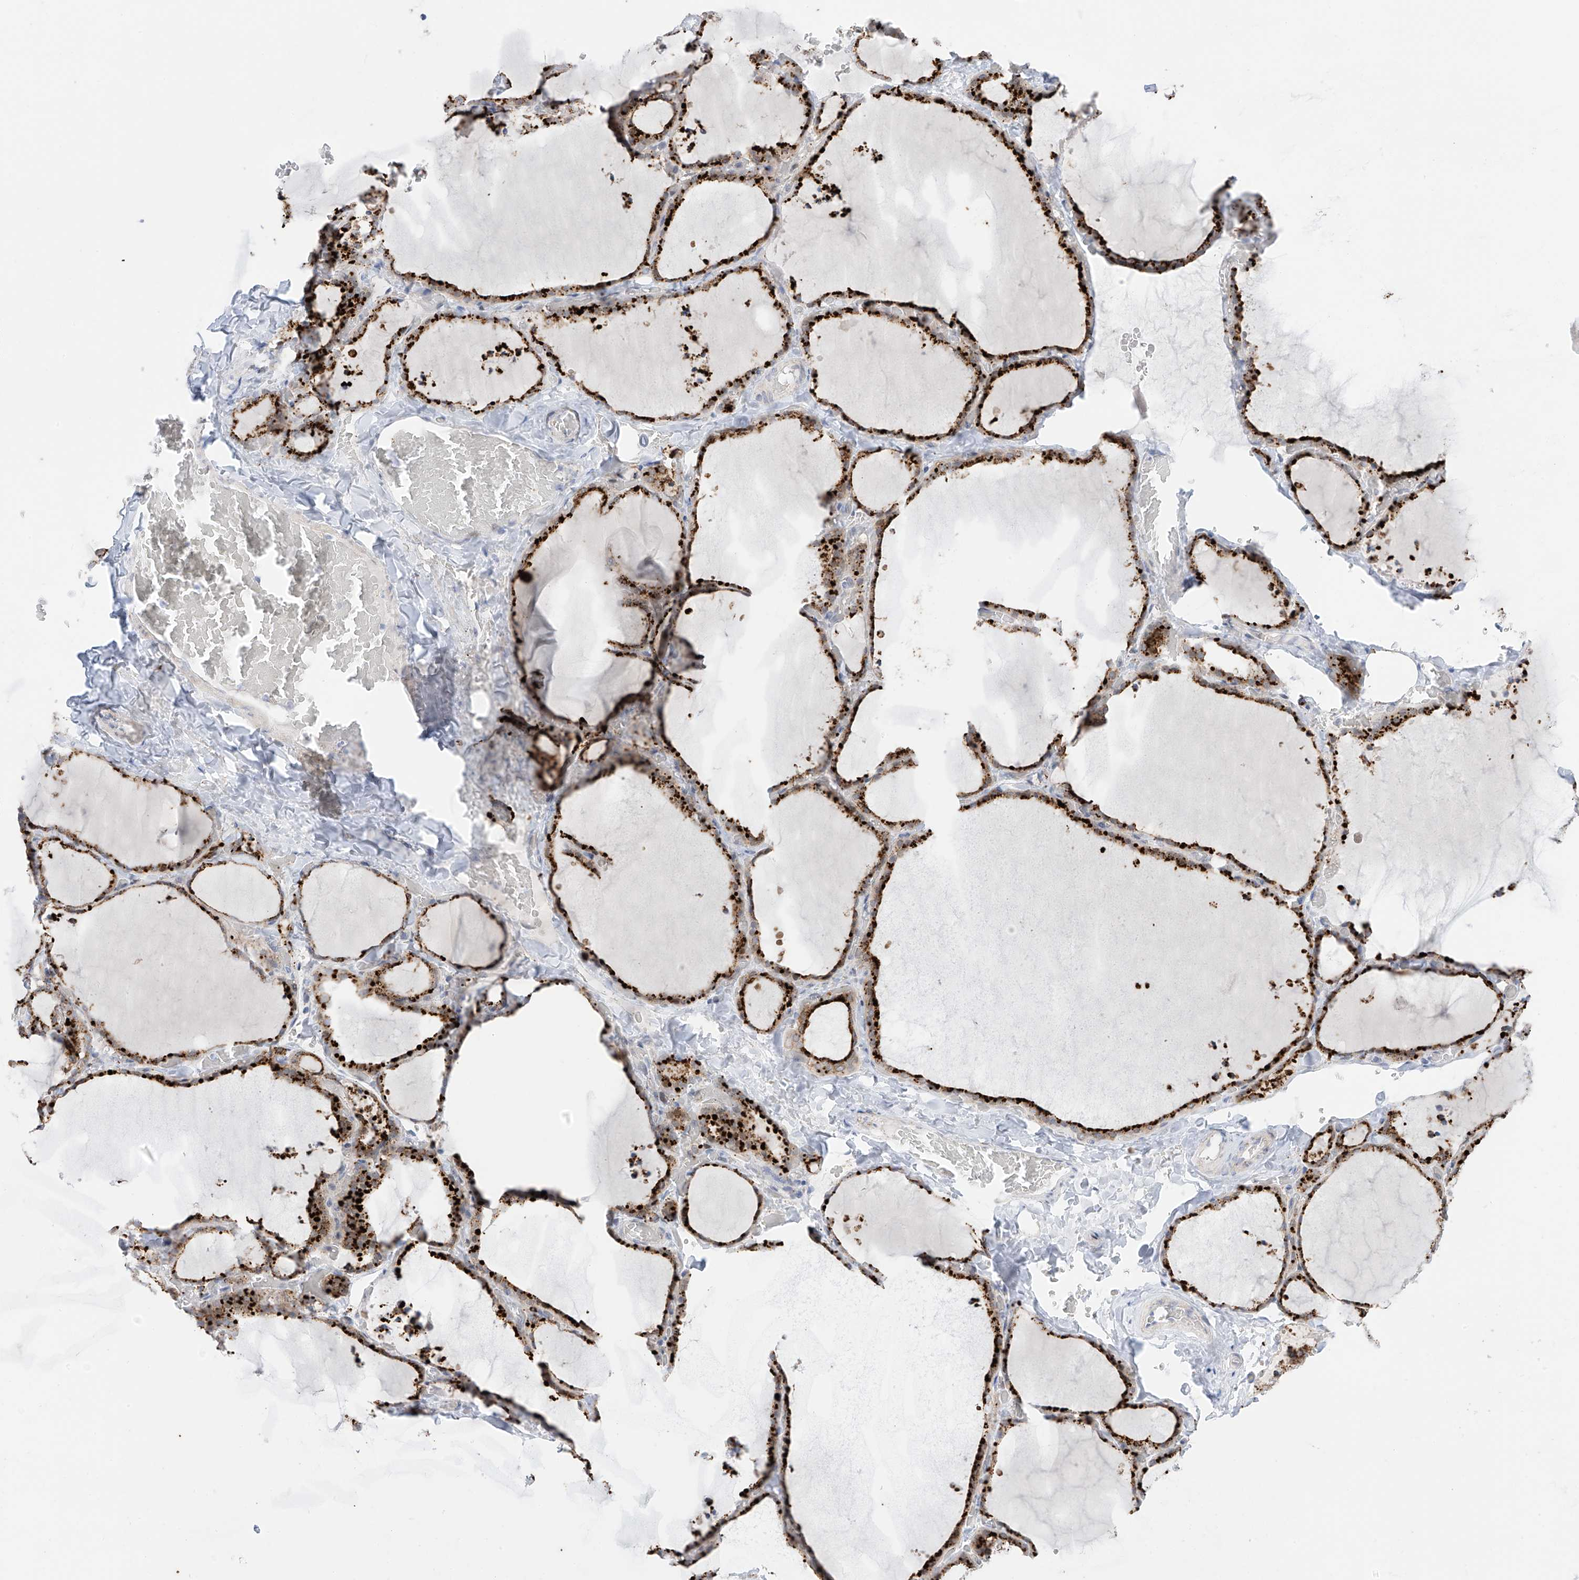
{"staining": {"intensity": "strong", "quantity": ">75%", "location": "cytoplasmic/membranous"}, "tissue": "thyroid gland", "cell_type": "Glandular cells", "image_type": "normal", "snomed": [{"axis": "morphology", "description": "Normal tissue, NOS"}, {"axis": "topography", "description": "Thyroid gland"}], "caption": "Thyroid gland stained with a brown dye demonstrates strong cytoplasmic/membranous positive staining in approximately >75% of glandular cells.", "gene": "PSPH", "patient": {"sex": "female", "age": 22}}